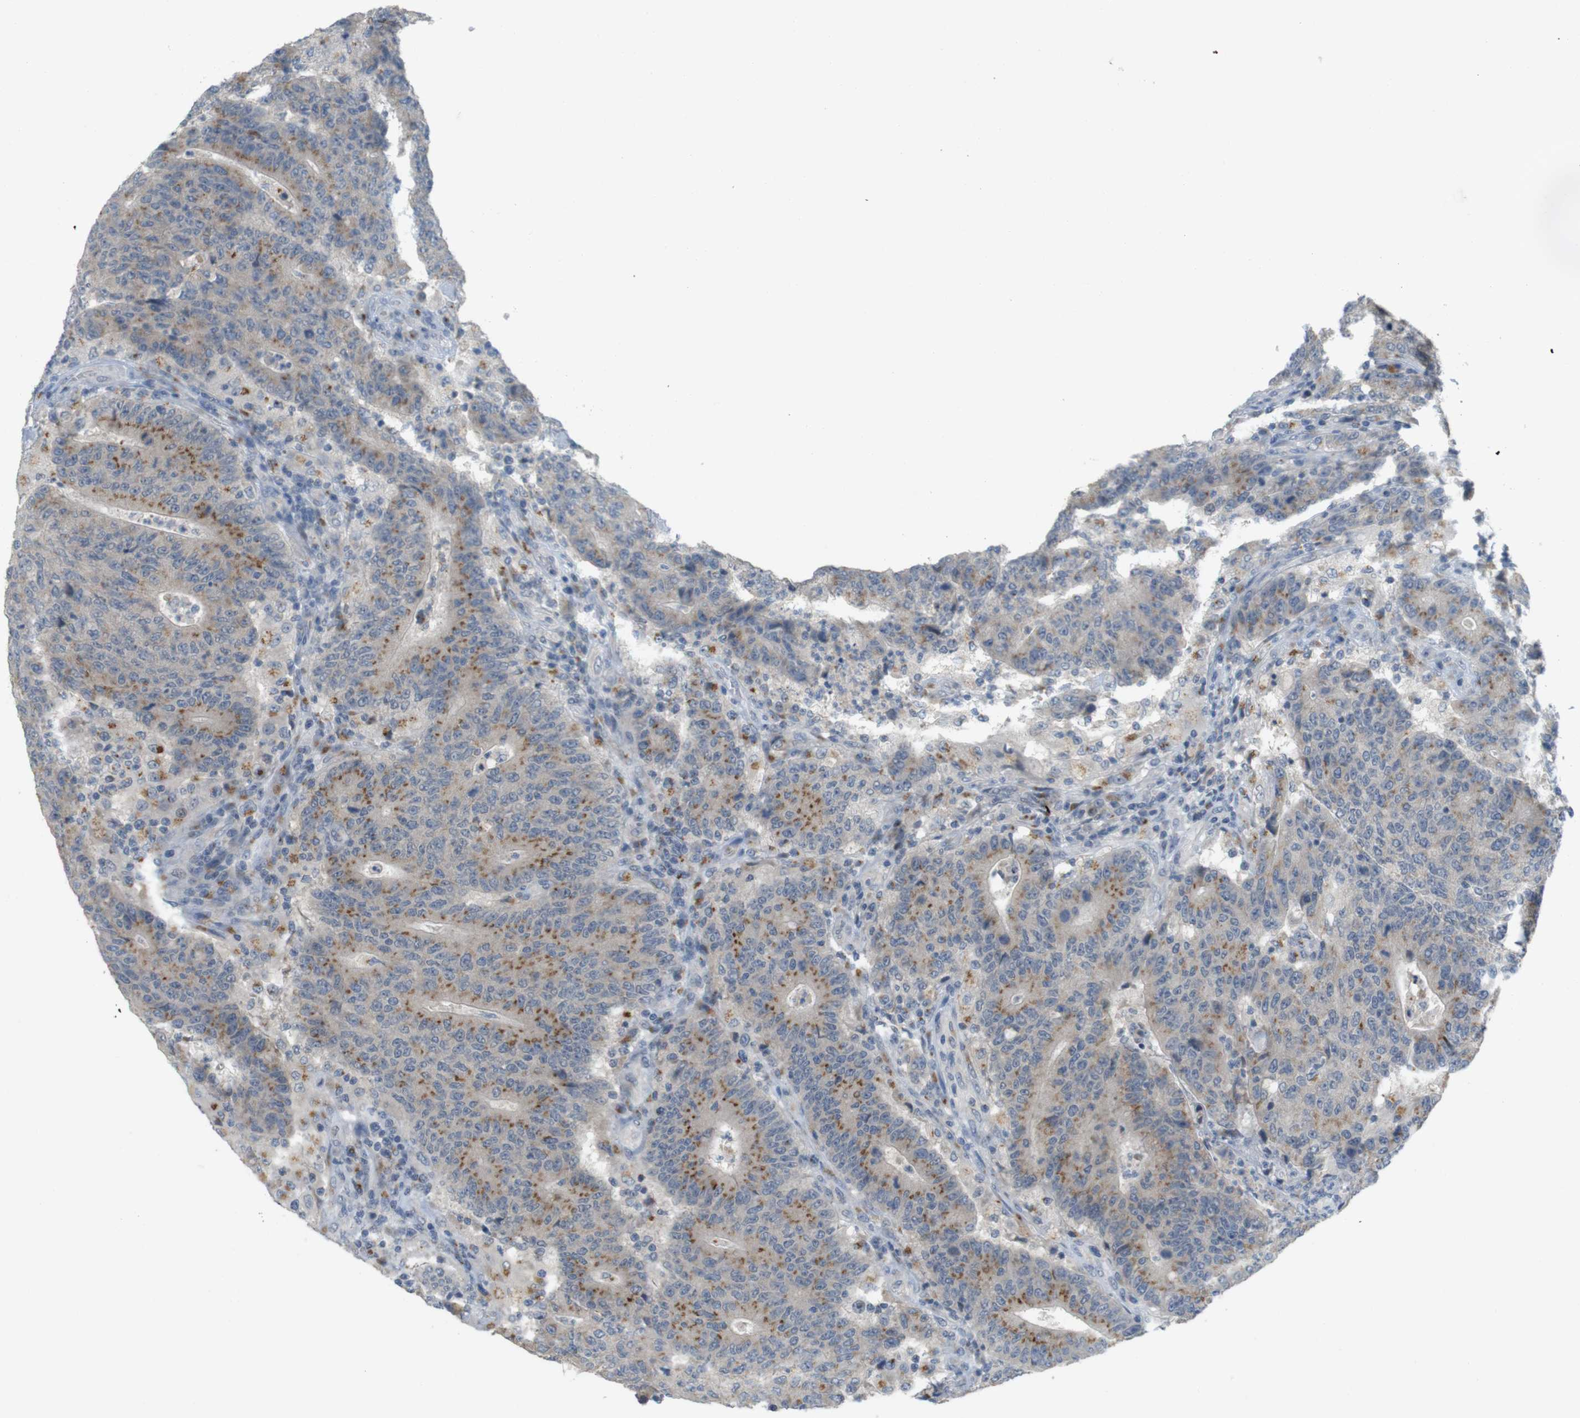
{"staining": {"intensity": "moderate", "quantity": ">75%", "location": "cytoplasmic/membranous"}, "tissue": "colorectal cancer", "cell_type": "Tumor cells", "image_type": "cancer", "snomed": [{"axis": "morphology", "description": "Normal tissue, NOS"}, {"axis": "morphology", "description": "Adenocarcinoma, NOS"}, {"axis": "topography", "description": "Colon"}], "caption": "This is a micrograph of immunohistochemistry staining of colorectal adenocarcinoma, which shows moderate positivity in the cytoplasmic/membranous of tumor cells.", "gene": "YIPF3", "patient": {"sex": "female", "age": 75}}